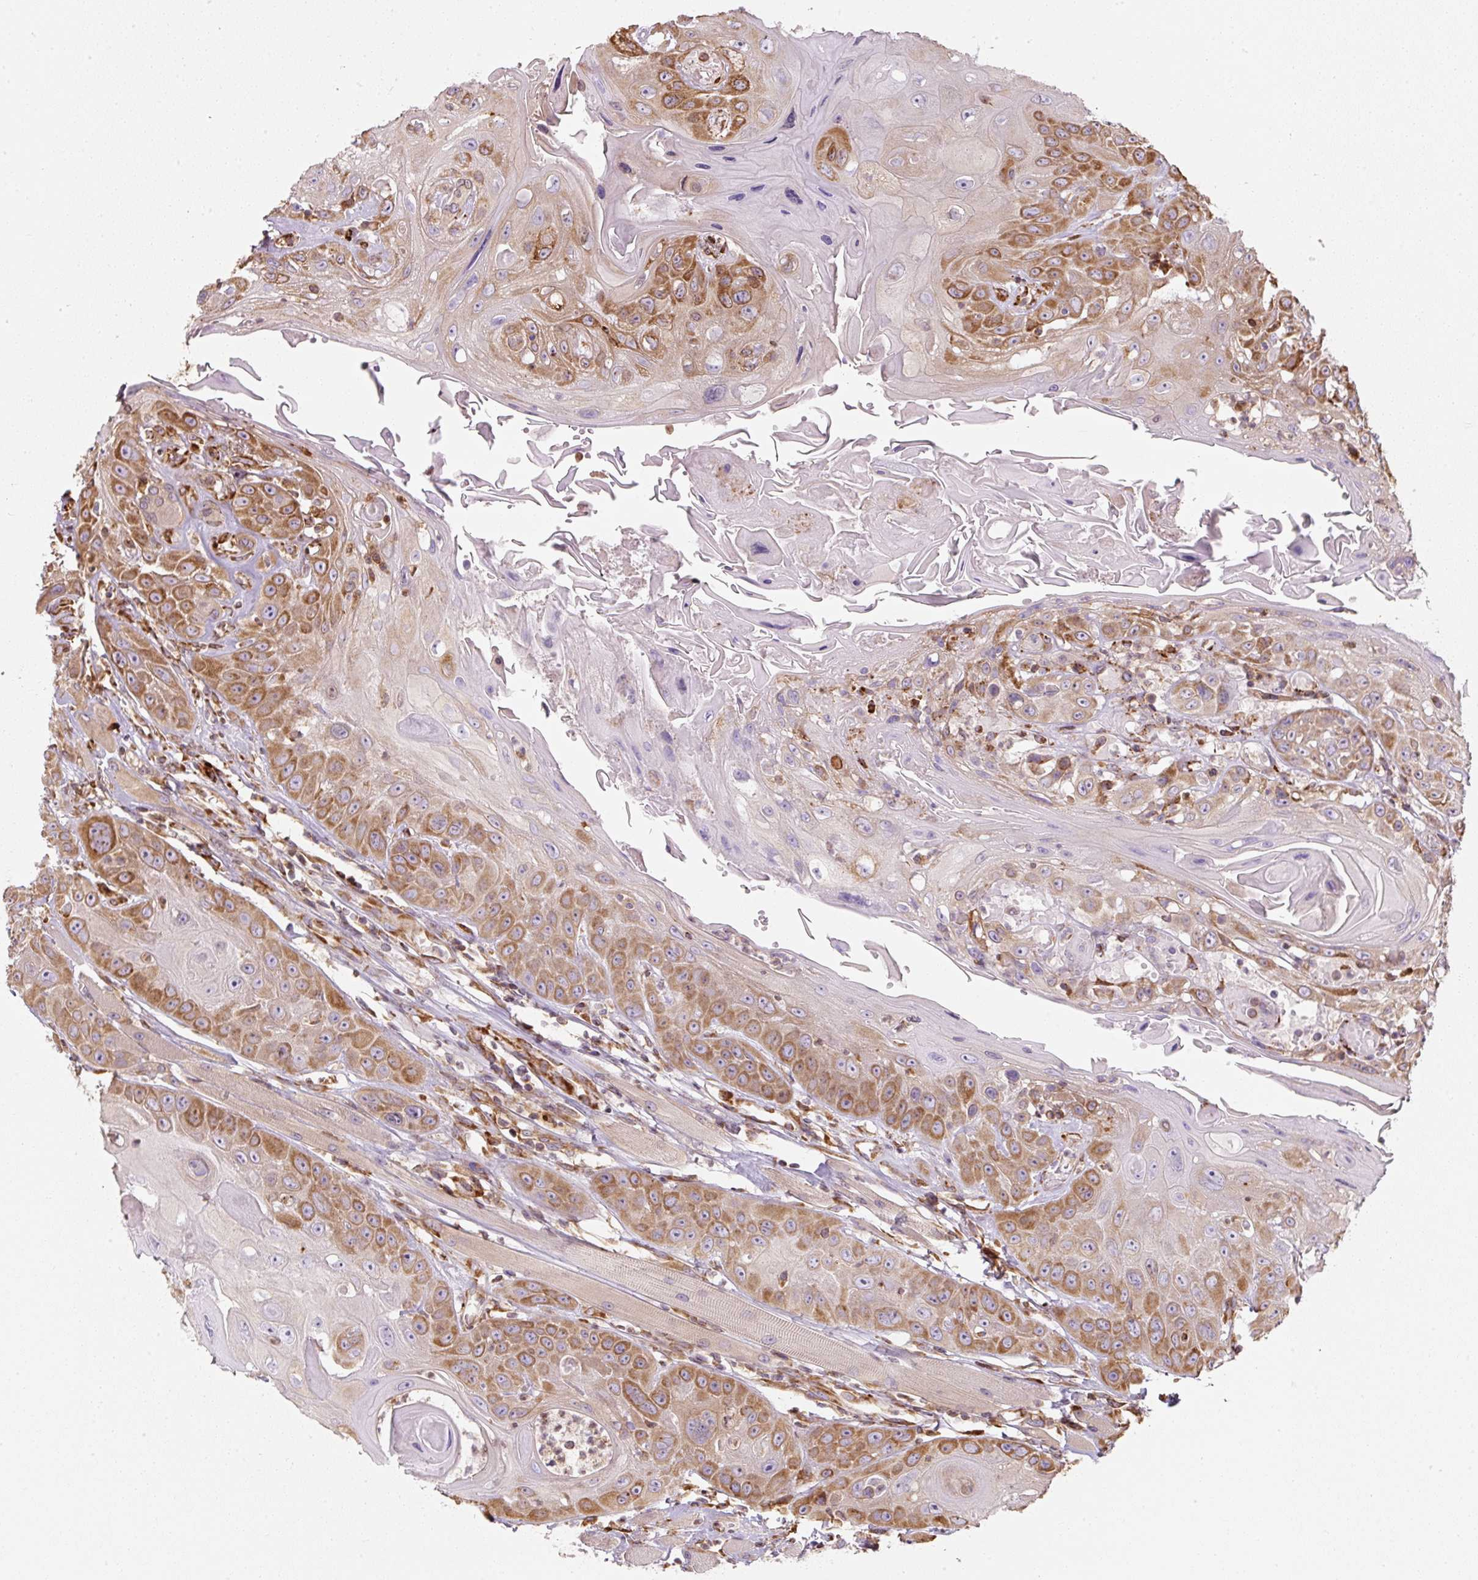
{"staining": {"intensity": "strong", "quantity": ">75%", "location": "cytoplasmic/membranous"}, "tissue": "head and neck cancer", "cell_type": "Tumor cells", "image_type": "cancer", "snomed": [{"axis": "morphology", "description": "Squamous cell carcinoma, NOS"}, {"axis": "topography", "description": "Head-Neck"}], "caption": "Human head and neck cancer stained for a protein (brown) reveals strong cytoplasmic/membranous positive positivity in approximately >75% of tumor cells.", "gene": "PRKCSH", "patient": {"sex": "female", "age": 59}}